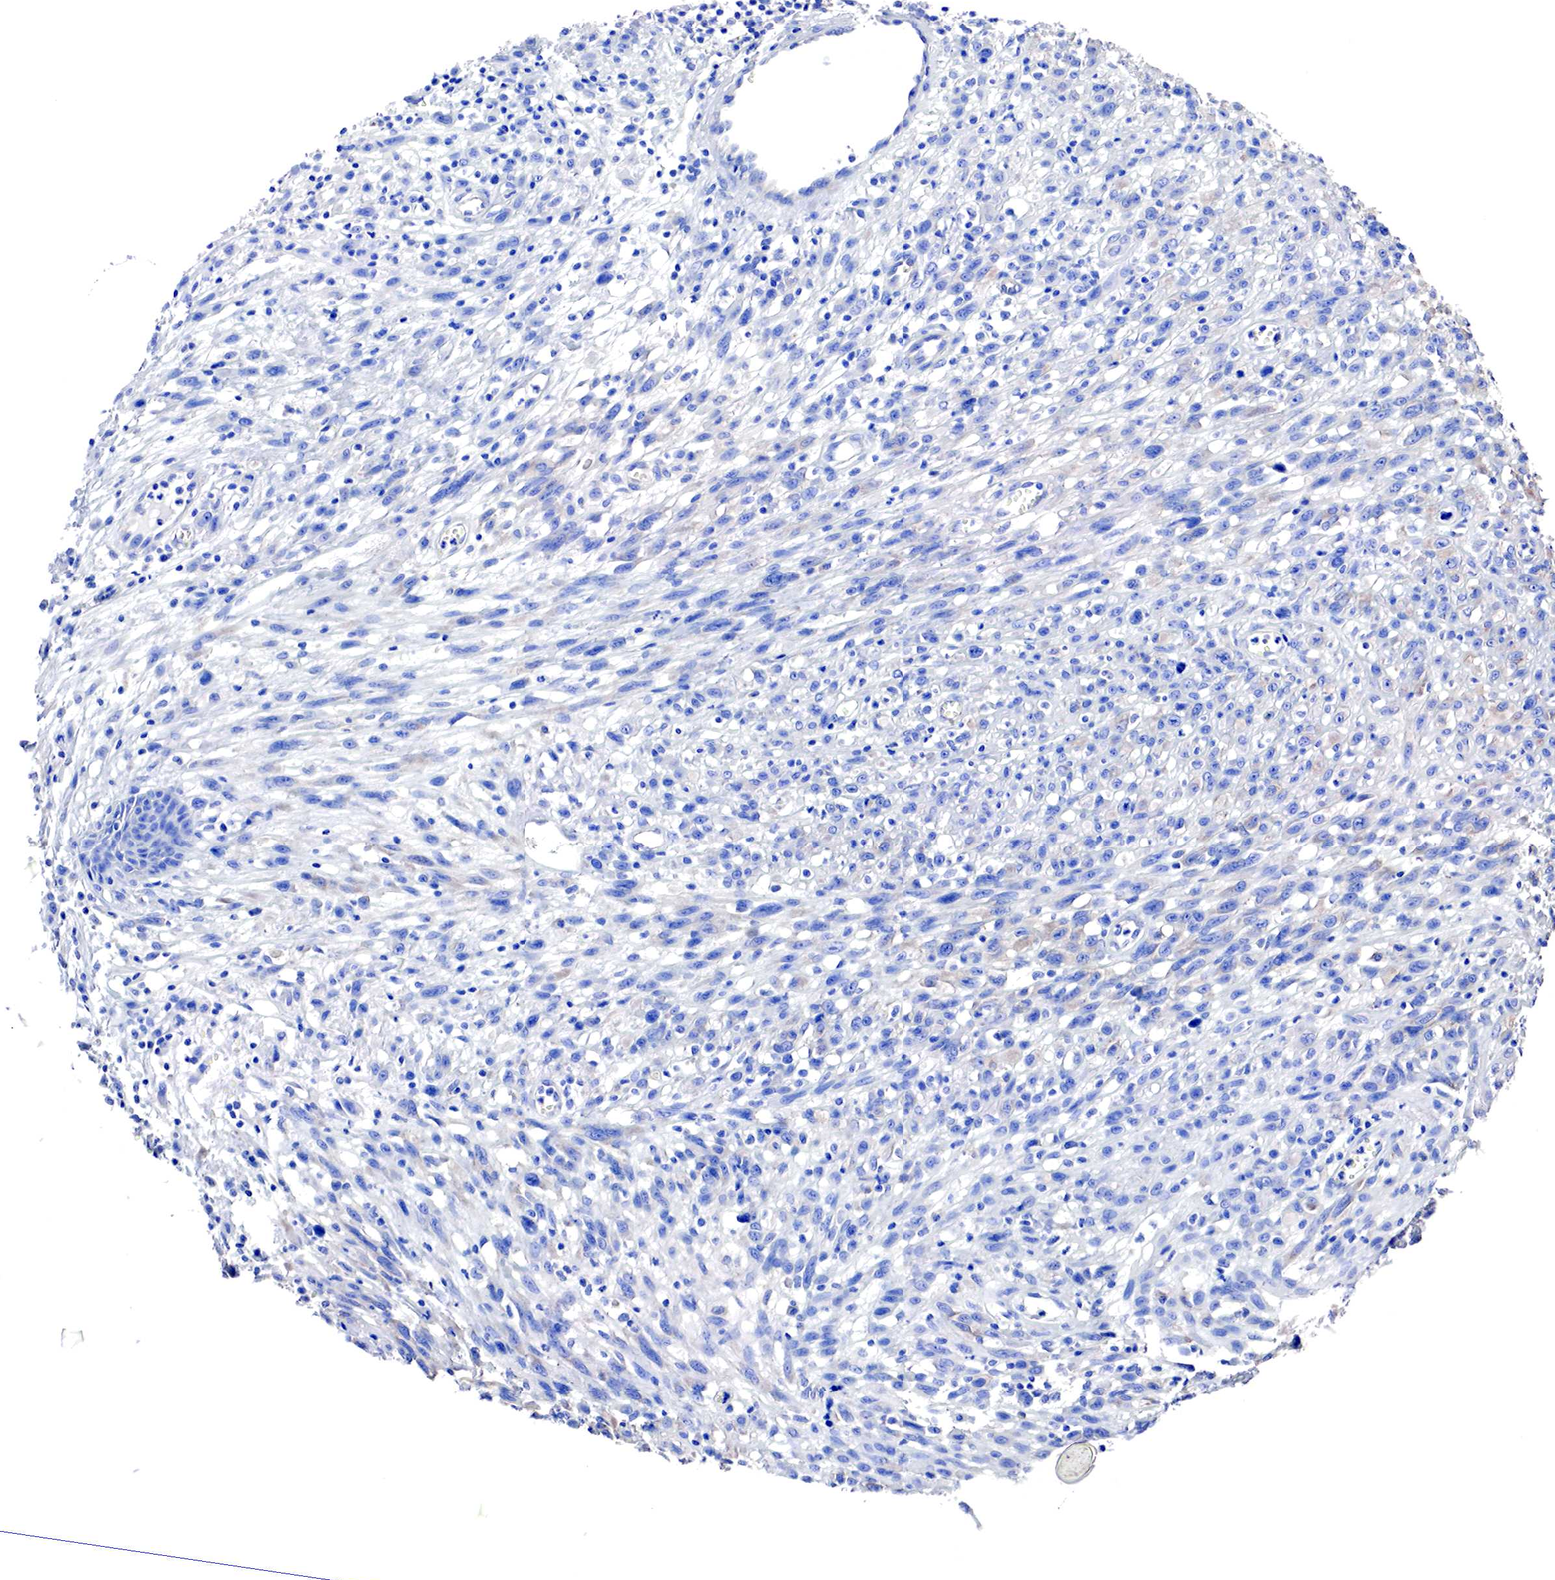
{"staining": {"intensity": "negative", "quantity": "none", "location": "none"}, "tissue": "melanoma", "cell_type": "Tumor cells", "image_type": "cancer", "snomed": [{"axis": "morphology", "description": "Malignant melanoma, NOS"}, {"axis": "topography", "description": "Skin"}], "caption": "Histopathology image shows no protein expression in tumor cells of malignant melanoma tissue.", "gene": "RDX", "patient": {"sex": "male", "age": 51}}